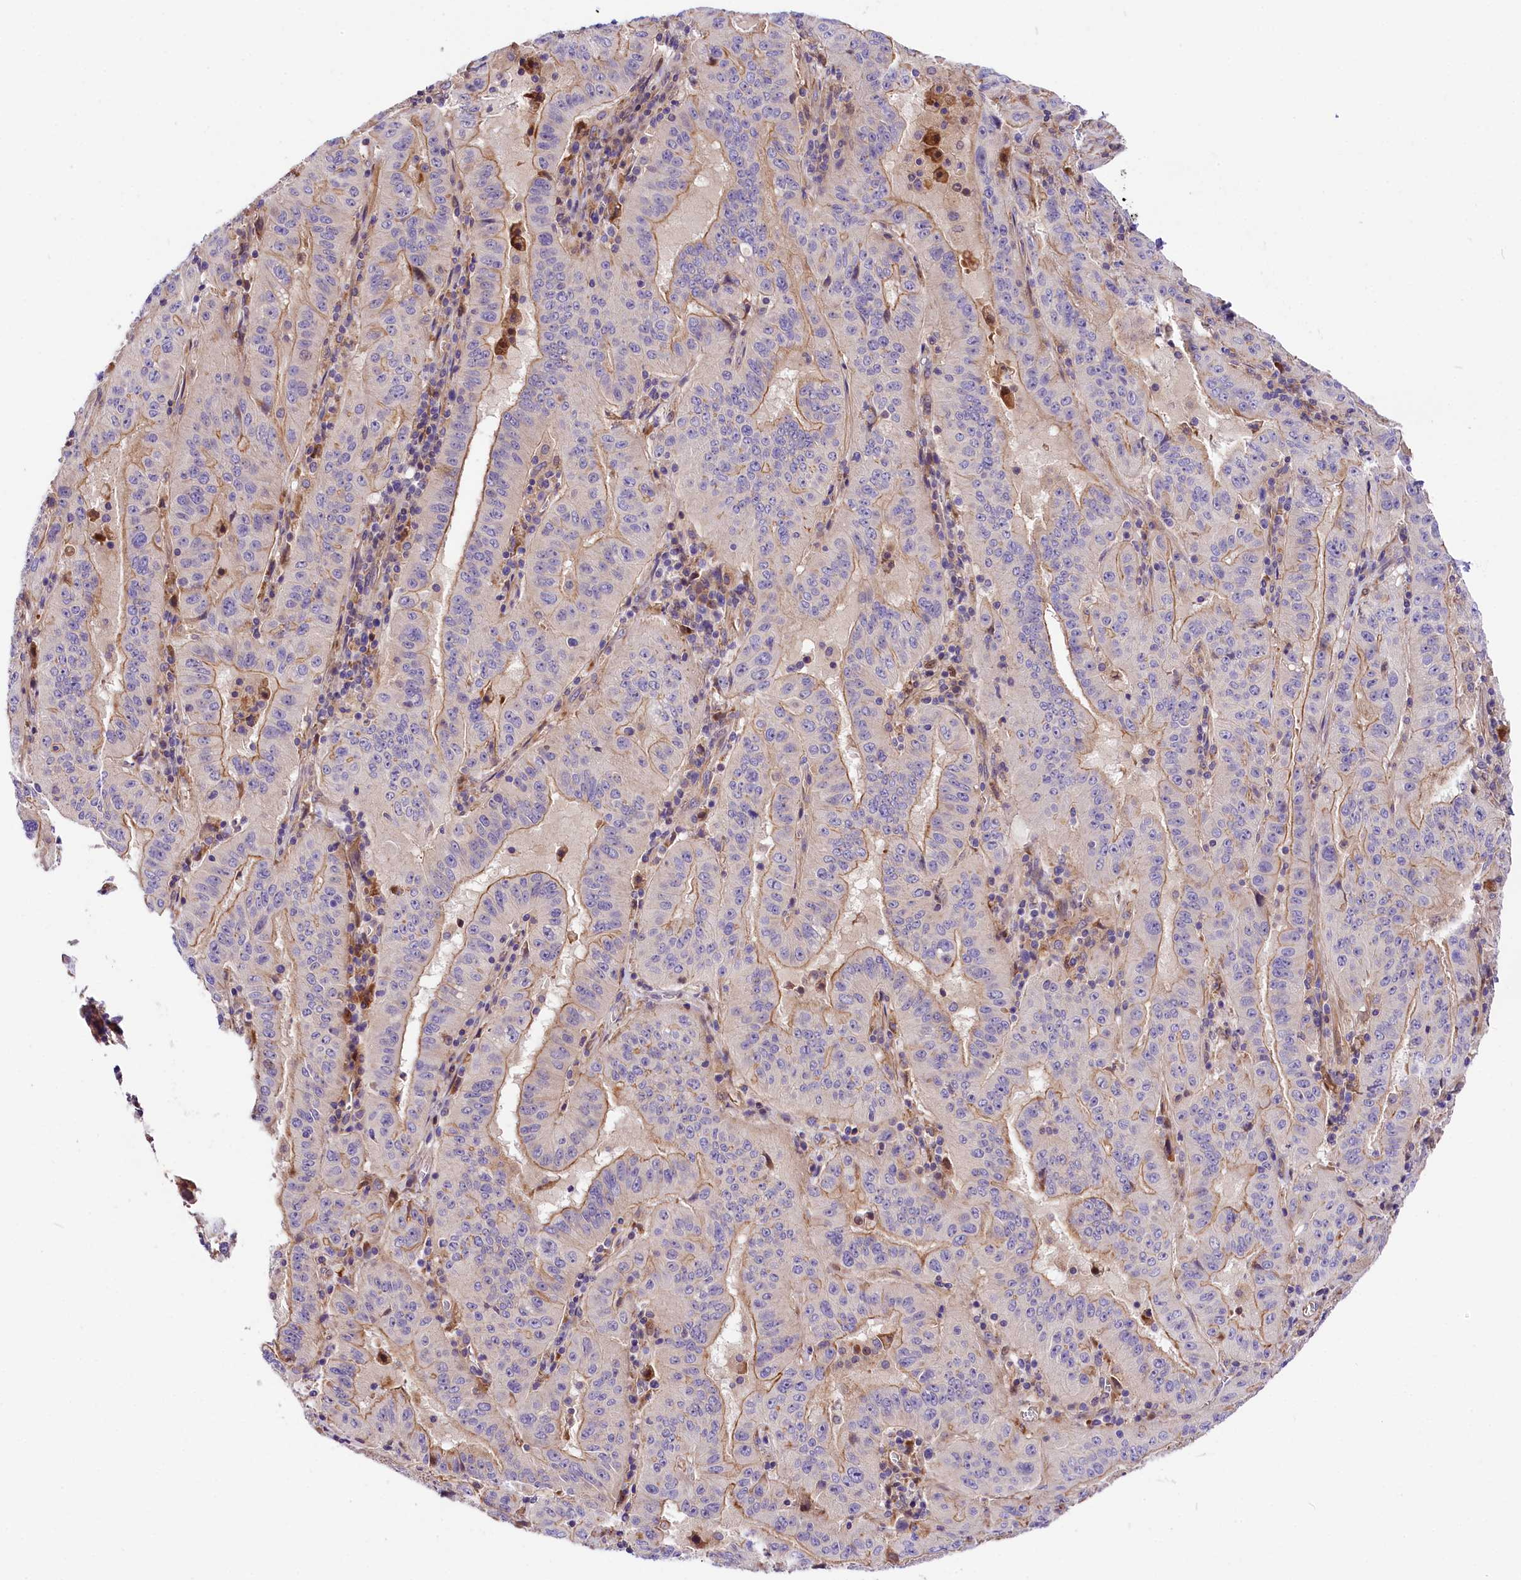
{"staining": {"intensity": "weak", "quantity": "25%-75%", "location": "cytoplasmic/membranous"}, "tissue": "pancreatic cancer", "cell_type": "Tumor cells", "image_type": "cancer", "snomed": [{"axis": "morphology", "description": "Adenocarcinoma, NOS"}, {"axis": "topography", "description": "Pancreas"}], "caption": "The histopathology image shows a brown stain indicating the presence of a protein in the cytoplasmic/membranous of tumor cells in pancreatic cancer (adenocarcinoma).", "gene": "ARMC6", "patient": {"sex": "male", "age": 63}}